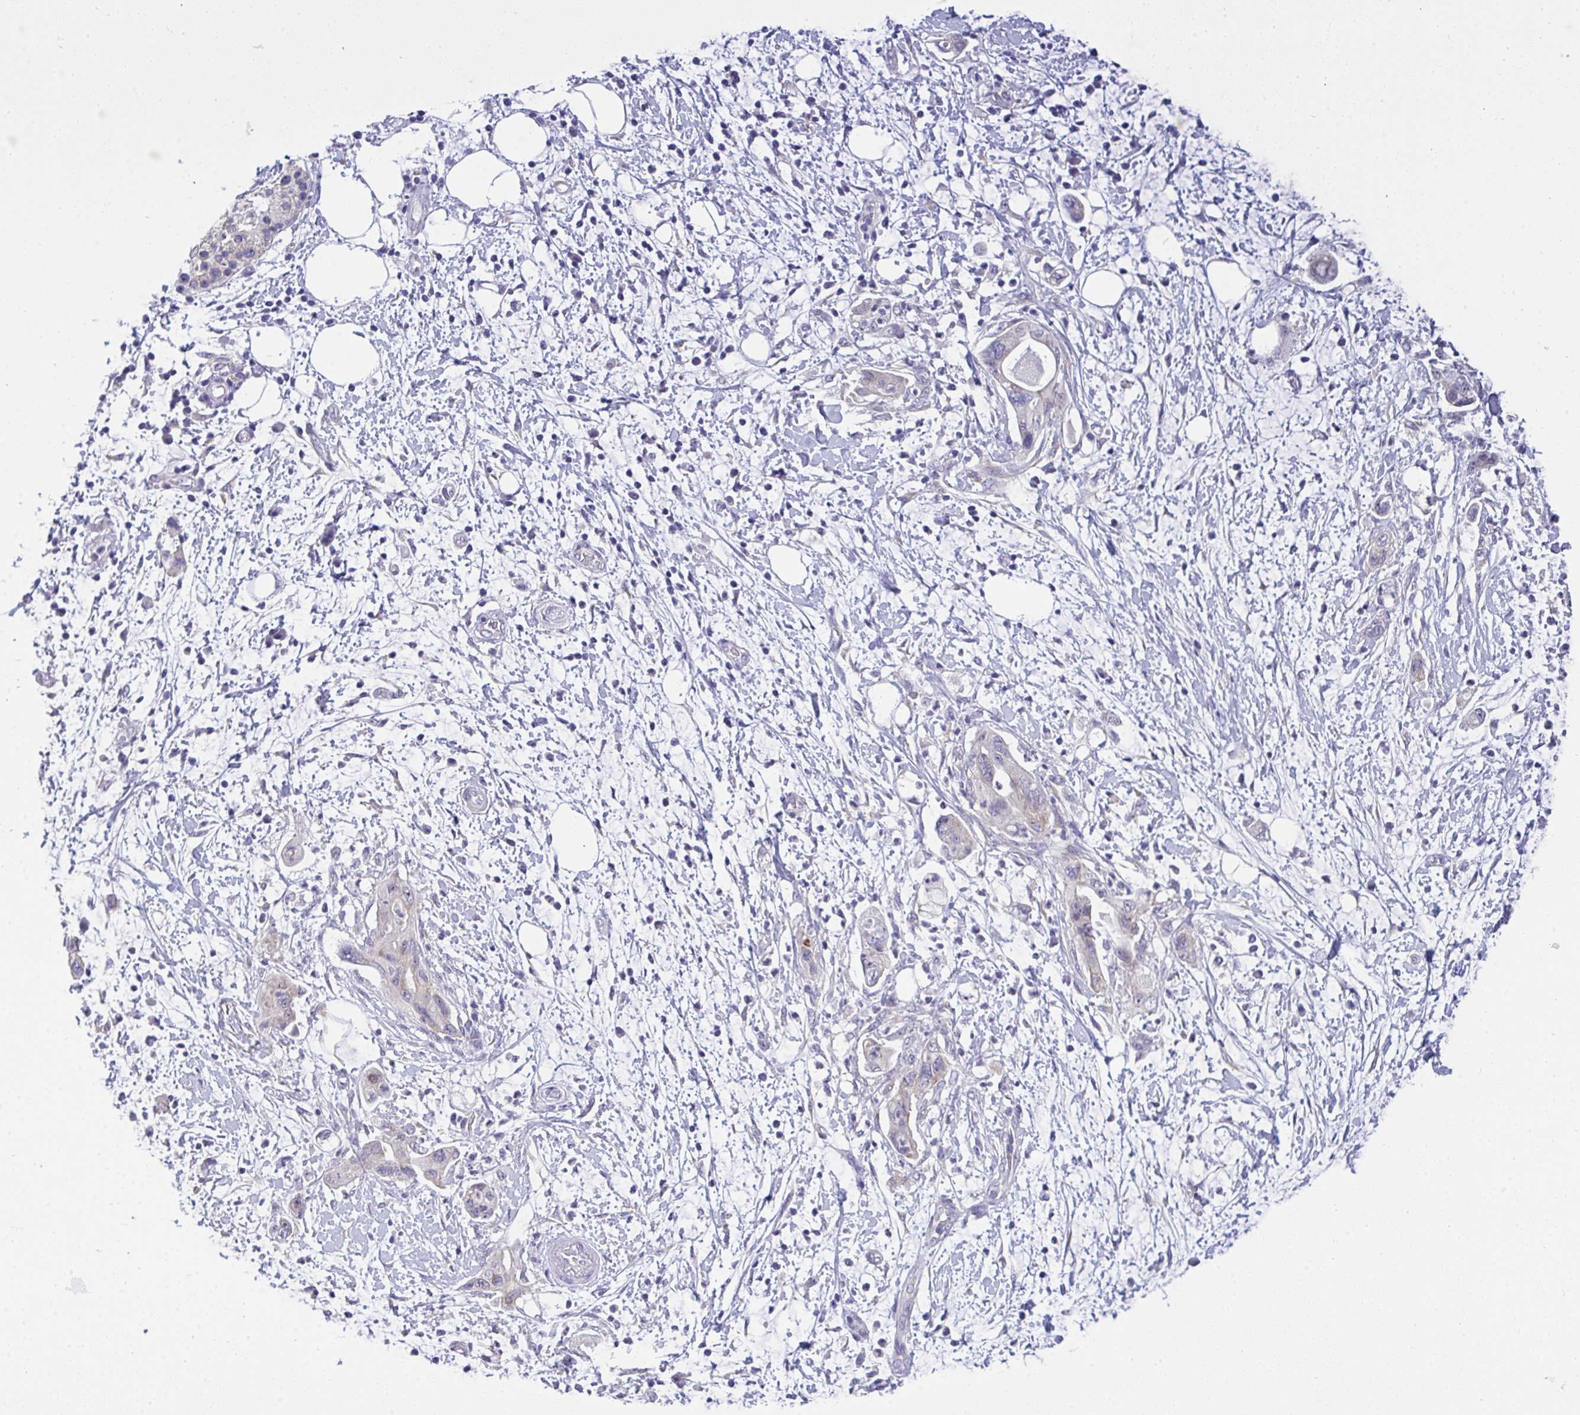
{"staining": {"intensity": "moderate", "quantity": "<25%", "location": "cytoplasmic/membranous"}, "tissue": "pancreatic cancer", "cell_type": "Tumor cells", "image_type": "cancer", "snomed": [{"axis": "morphology", "description": "Adenocarcinoma, NOS"}, {"axis": "topography", "description": "Pancreas"}], "caption": "Tumor cells display low levels of moderate cytoplasmic/membranous positivity in approximately <25% of cells in human adenocarcinoma (pancreatic).", "gene": "VGLL3", "patient": {"sex": "female", "age": 73}}